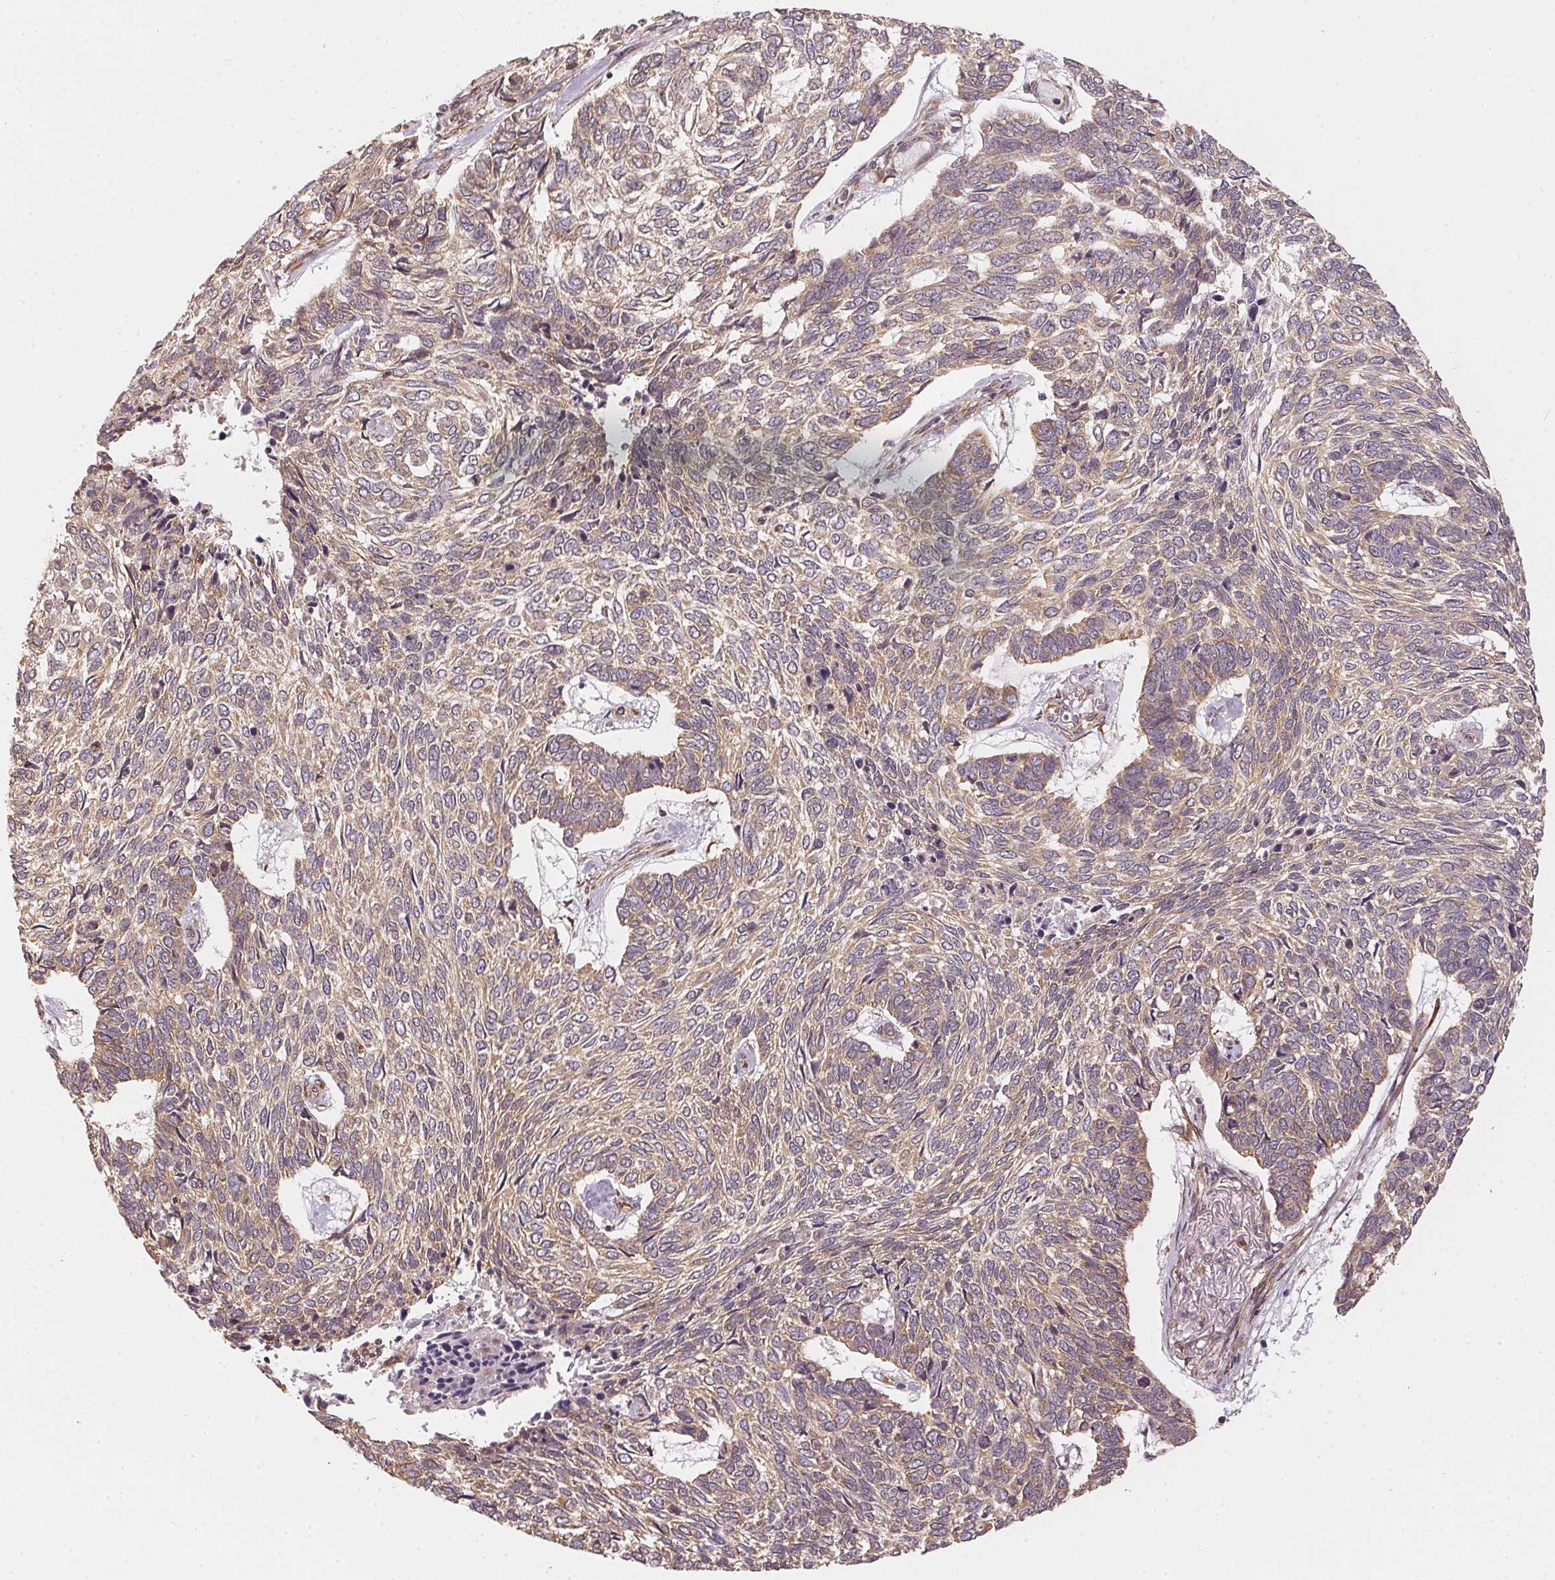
{"staining": {"intensity": "weak", "quantity": "25%-75%", "location": "cytoplasmic/membranous"}, "tissue": "skin cancer", "cell_type": "Tumor cells", "image_type": "cancer", "snomed": [{"axis": "morphology", "description": "Basal cell carcinoma"}, {"axis": "topography", "description": "Skin"}], "caption": "IHC (DAB (3,3'-diaminobenzidine)) staining of skin basal cell carcinoma shows weak cytoplasmic/membranous protein expression in about 25%-75% of tumor cells.", "gene": "STRN4", "patient": {"sex": "female", "age": 65}}